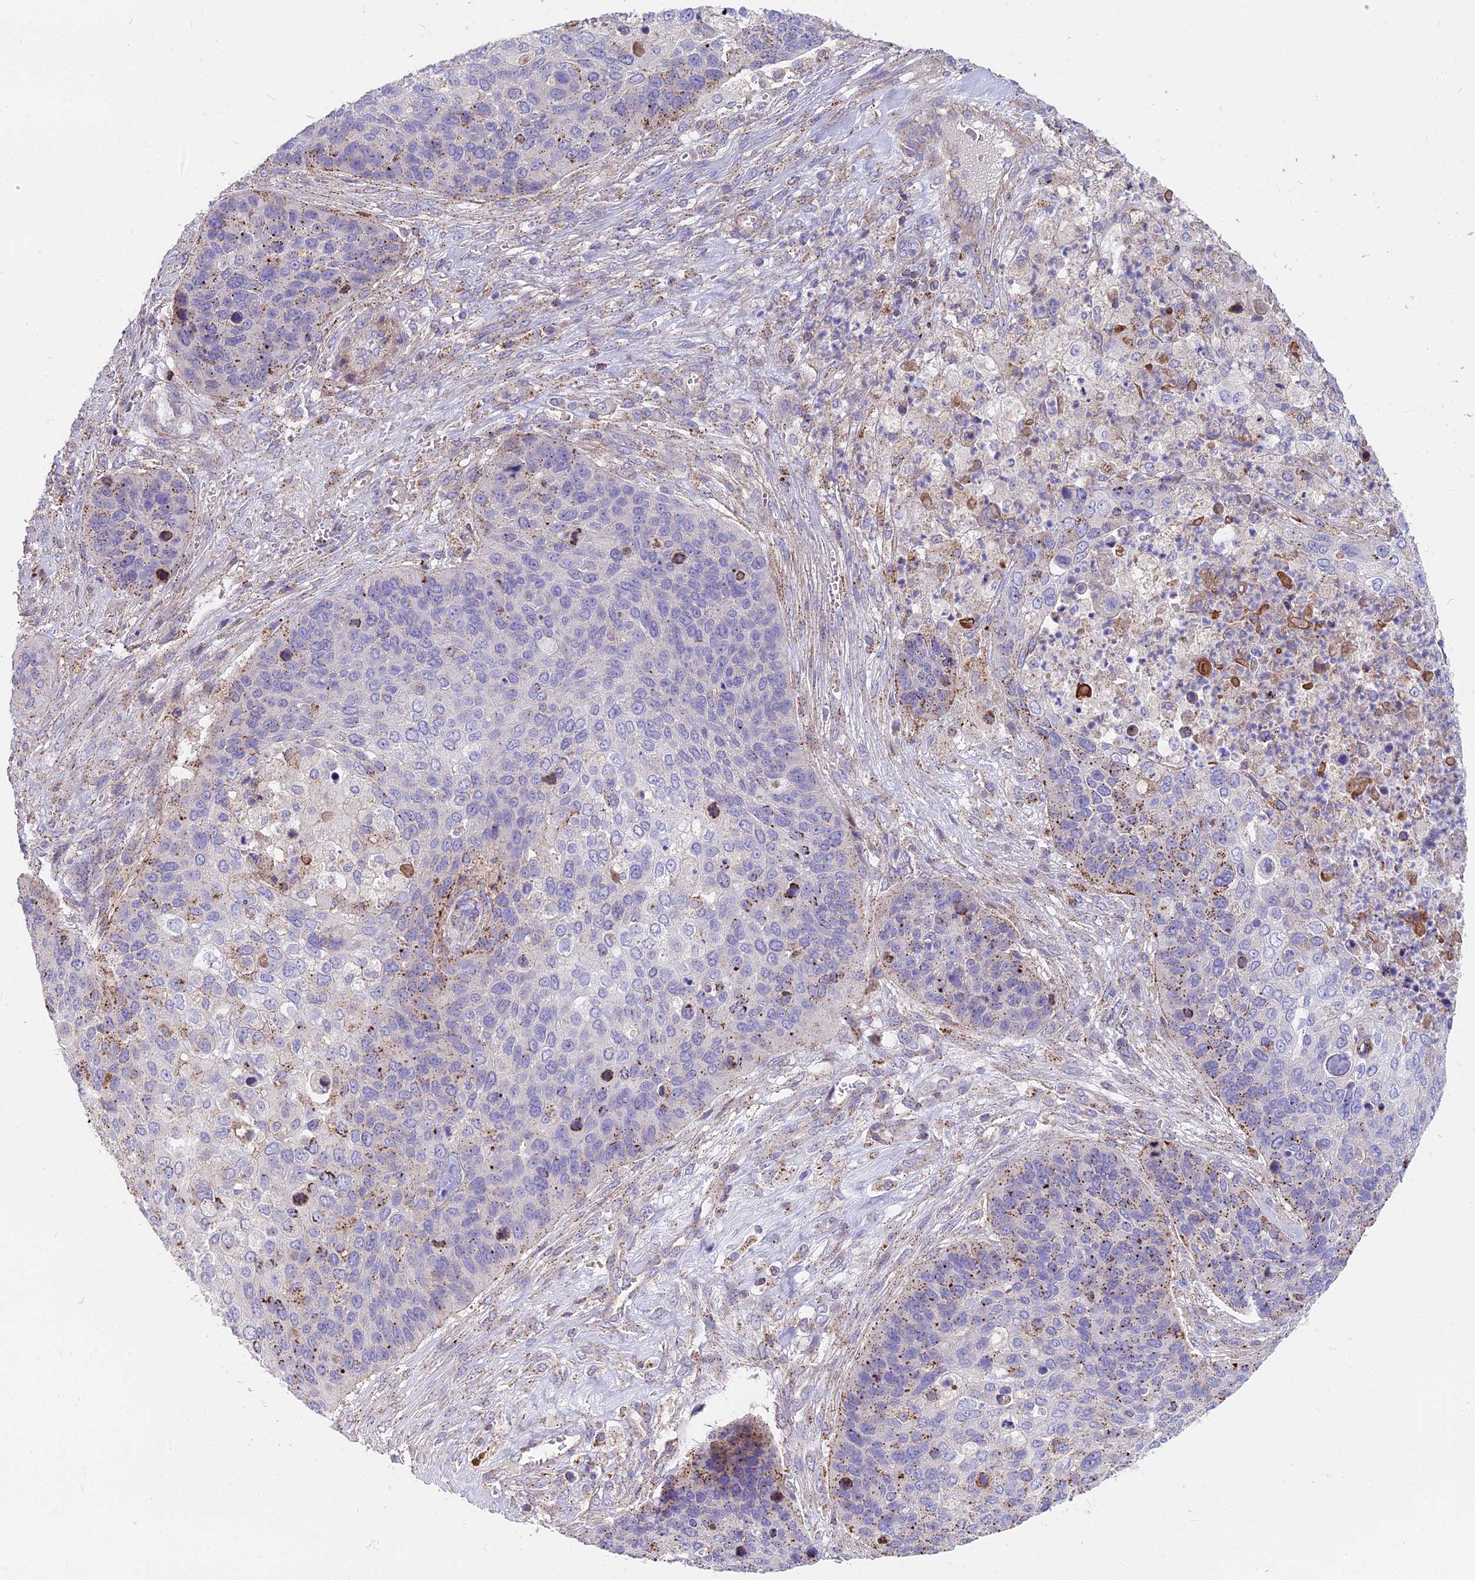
{"staining": {"intensity": "moderate", "quantity": "<25%", "location": "cytoplasmic/membranous"}, "tissue": "skin cancer", "cell_type": "Tumor cells", "image_type": "cancer", "snomed": [{"axis": "morphology", "description": "Basal cell carcinoma"}, {"axis": "topography", "description": "Skin"}], "caption": "High-power microscopy captured an immunohistochemistry micrograph of basal cell carcinoma (skin), revealing moderate cytoplasmic/membranous expression in about <25% of tumor cells.", "gene": "FRMPD1", "patient": {"sex": "female", "age": 74}}